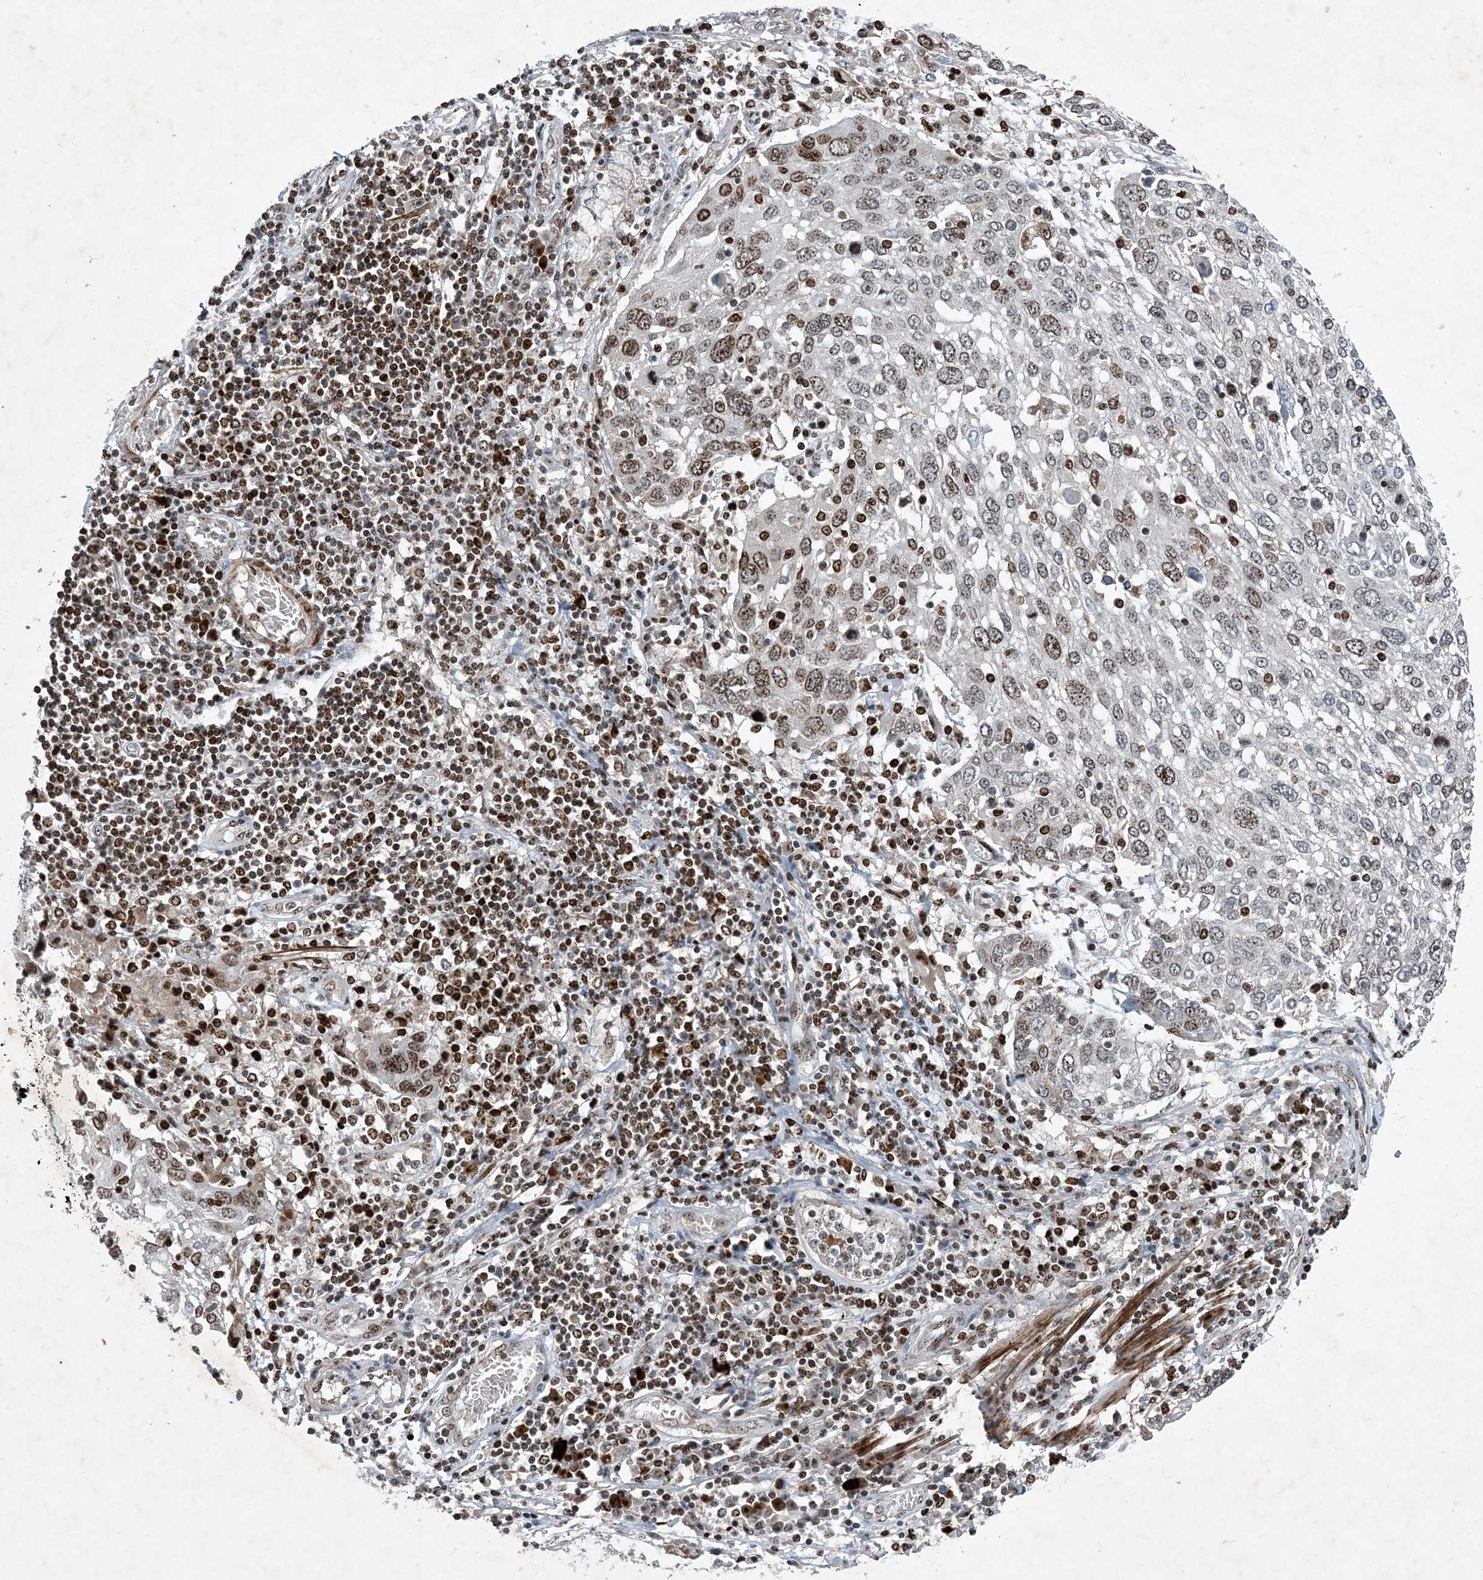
{"staining": {"intensity": "moderate", "quantity": "25%-75%", "location": "nuclear"}, "tissue": "lung cancer", "cell_type": "Tumor cells", "image_type": "cancer", "snomed": [{"axis": "morphology", "description": "Squamous cell carcinoma, NOS"}, {"axis": "topography", "description": "Lung"}], "caption": "Lung cancer (squamous cell carcinoma) stained for a protein (brown) reveals moderate nuclear positive positivity in about 25%-75% of tumor cells.", "gene": "QTRT2", "patient": {"sex": "male", "age": 65}}